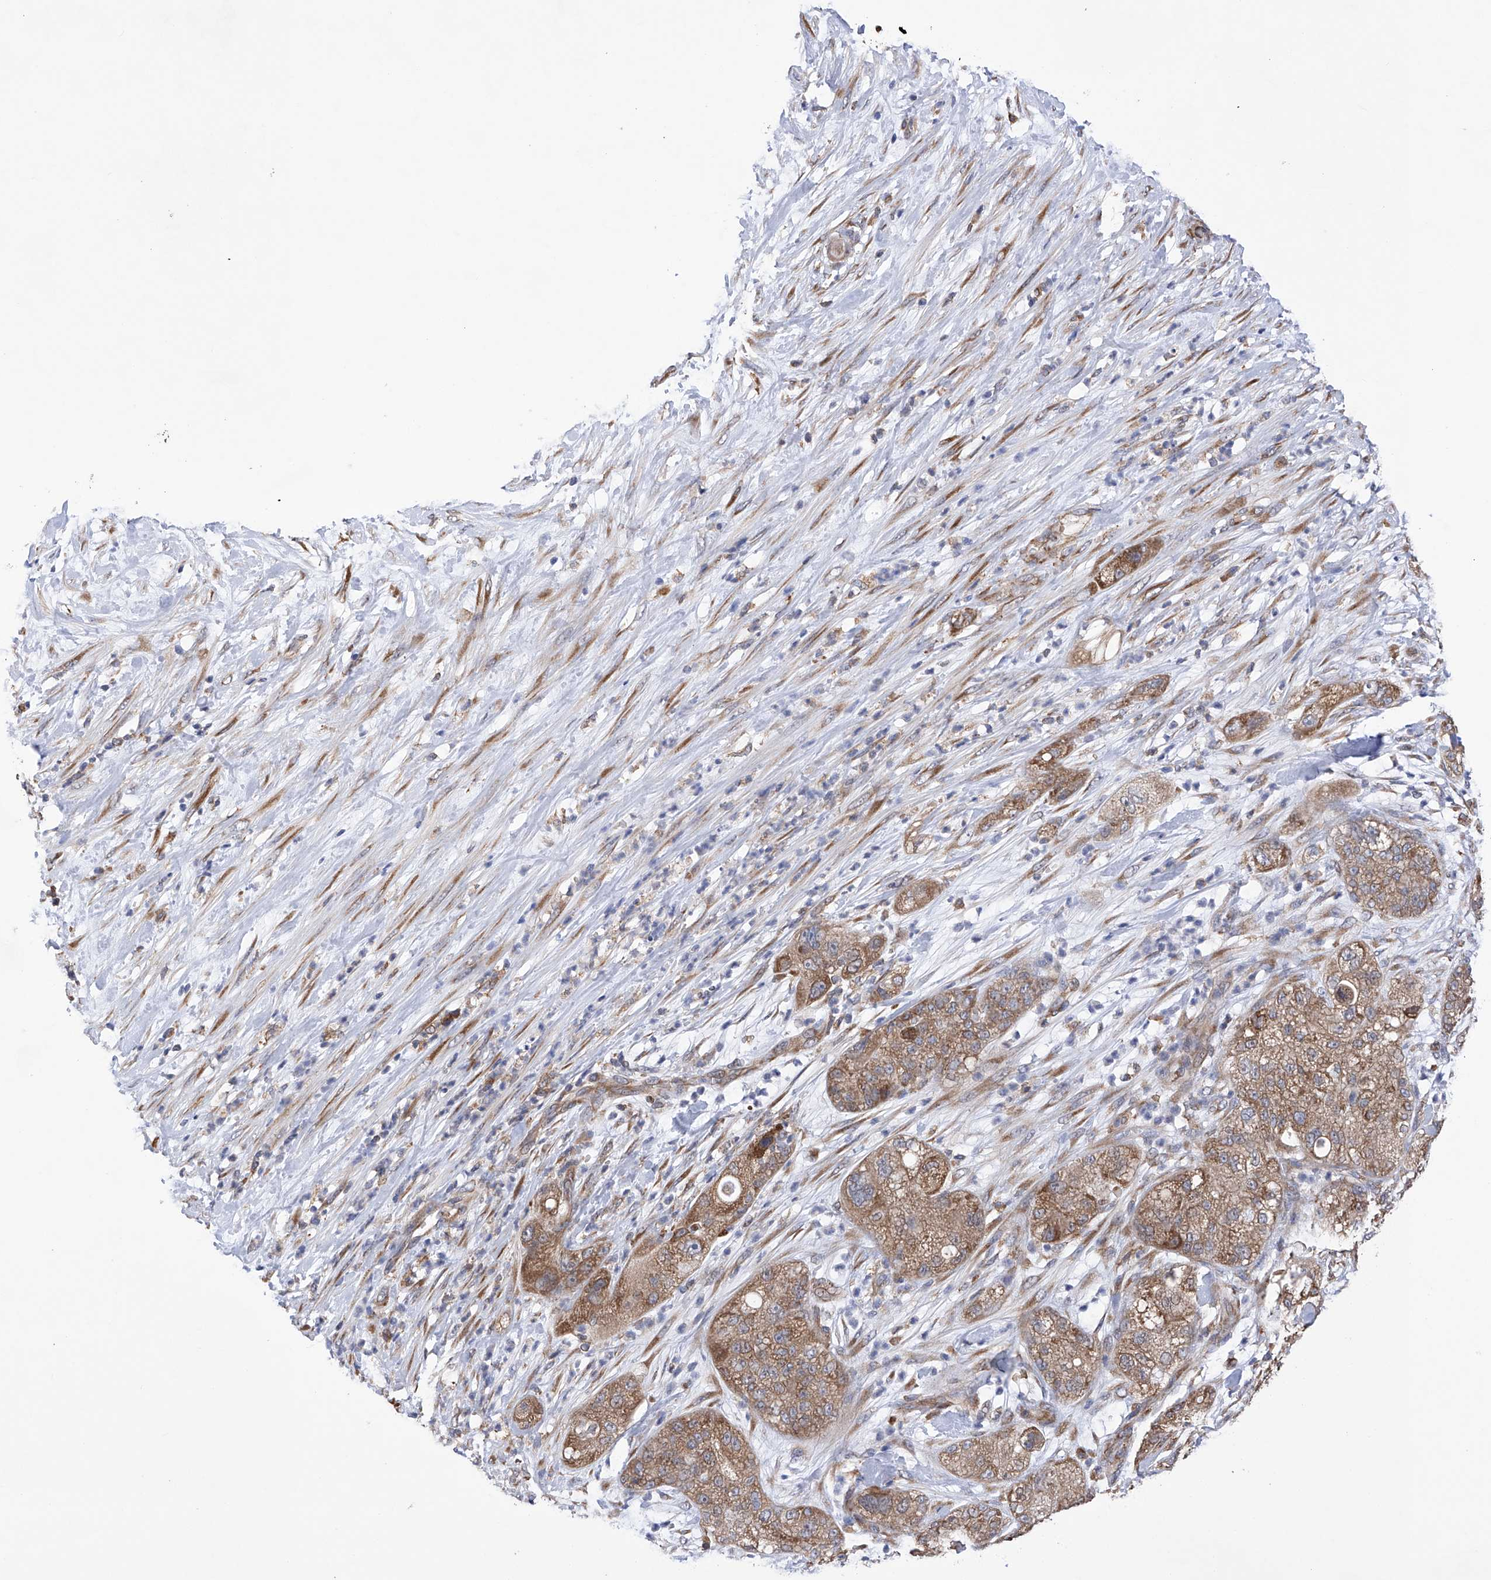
{"staining": {"intensity": "moderate", "quantity": ">75%", "location": "cytoplasmic/membranous"}, "tissue": "pancreatic cancer", "cell_type": "Tumor cells", "image_type": "cancer", "snomed": [{"axis": "morphology", "description": "Adenocarcinoma, NOS"}, {"axis": "topography", "description": "Pancreas"}], "caption": "Protein staining reveals moderate cytoplasmic/membranous positivity in approximately >75% of tumor cells in pancreatic cancer.", "gene": "DNAH8", "patient": {"sex": "female", "age": 78}}